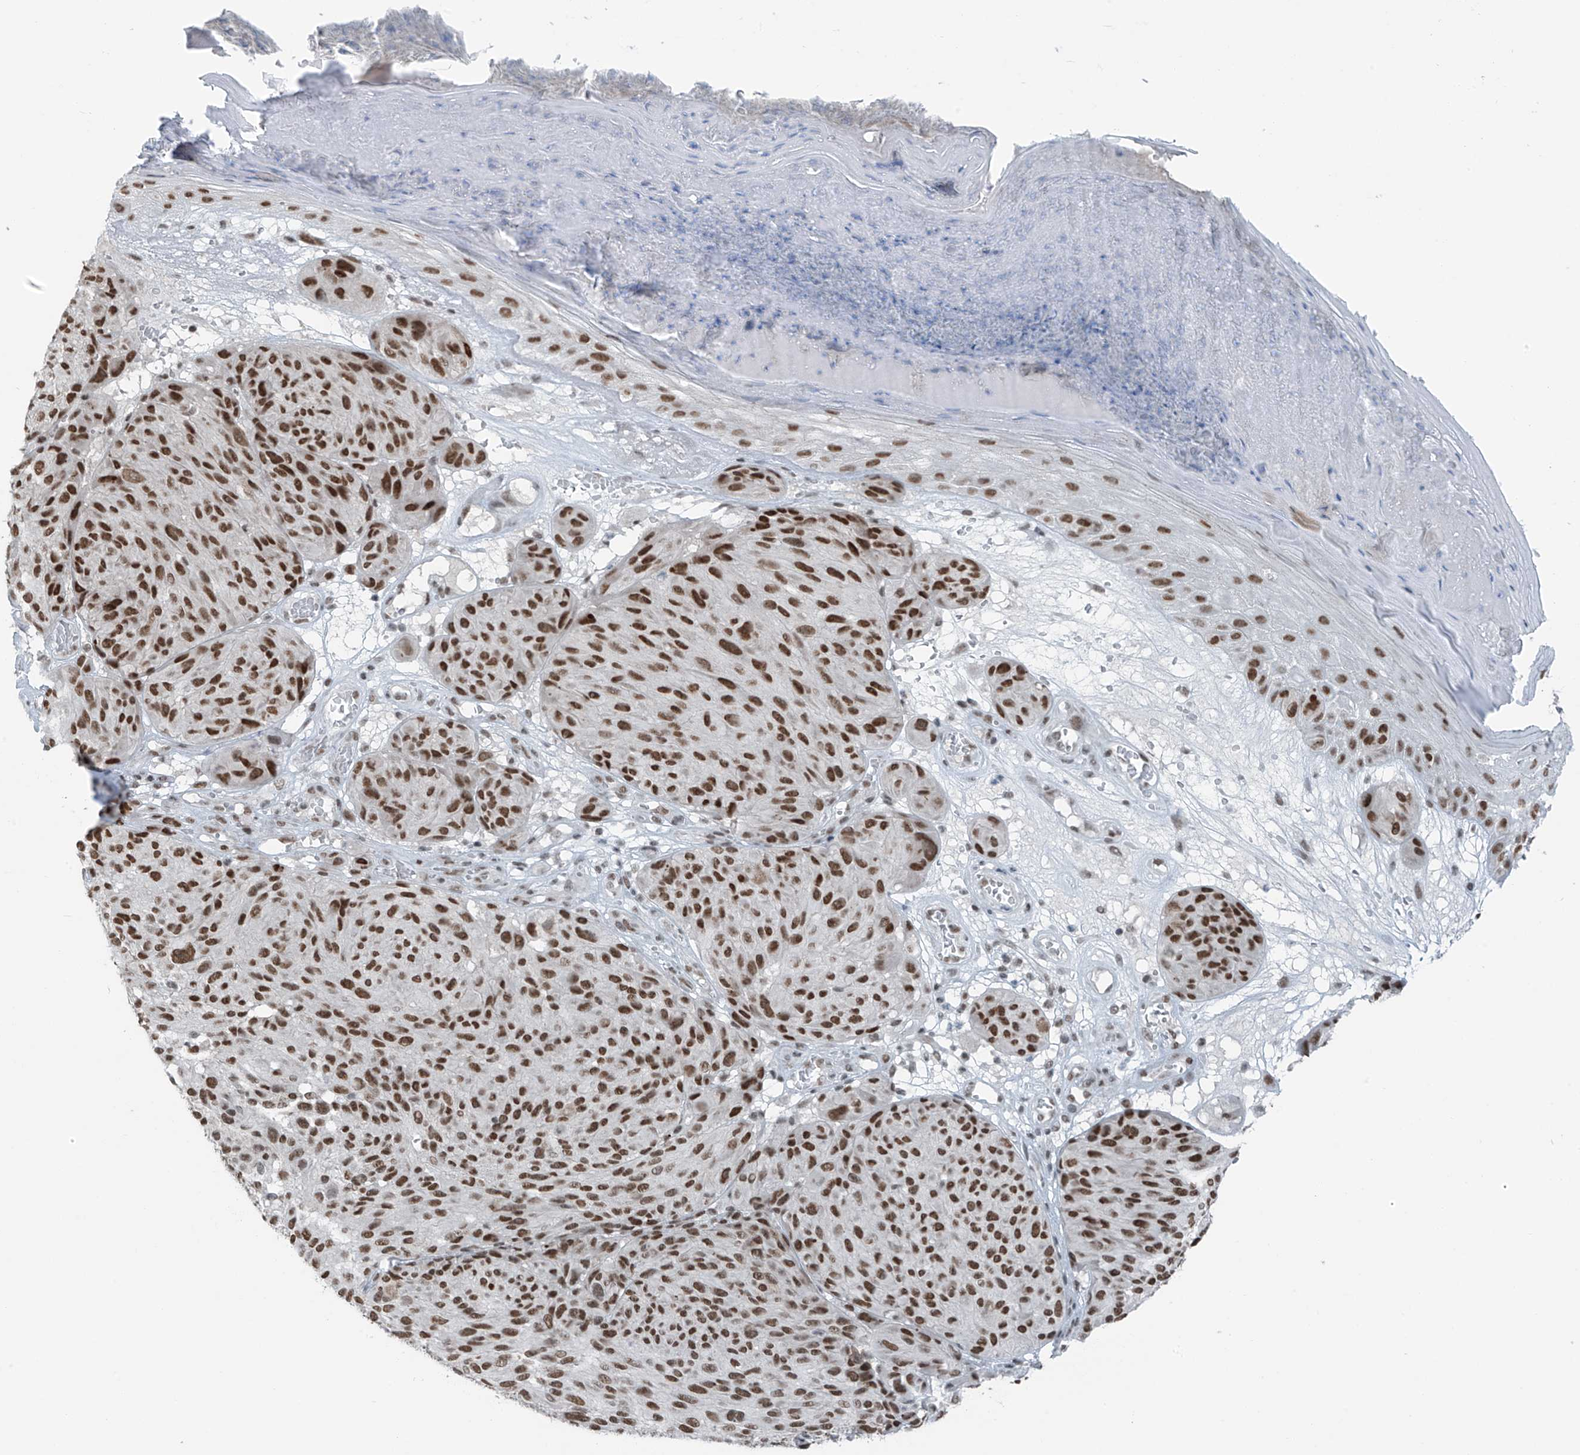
{"staining": {"intensity": "strong", "quantity": ">75%", "location": "nuclear"}, "tissue": "melanoma", "cell_type": "Tumor cells", "image_type": "cancer", "snomed": [{"axis": "morphology", "description": "Malignant melanoma, NOS"}, {"axis": "topography", "description": "Skin"}], "caption": "High-power microscopy captured an immunohistochemistry micrograph of melanoma, revealing strong nuclear expression in about >75% of tumor cells.", "gene": "WRNIP1", "patient": {"sex": "male", "age": 83}}